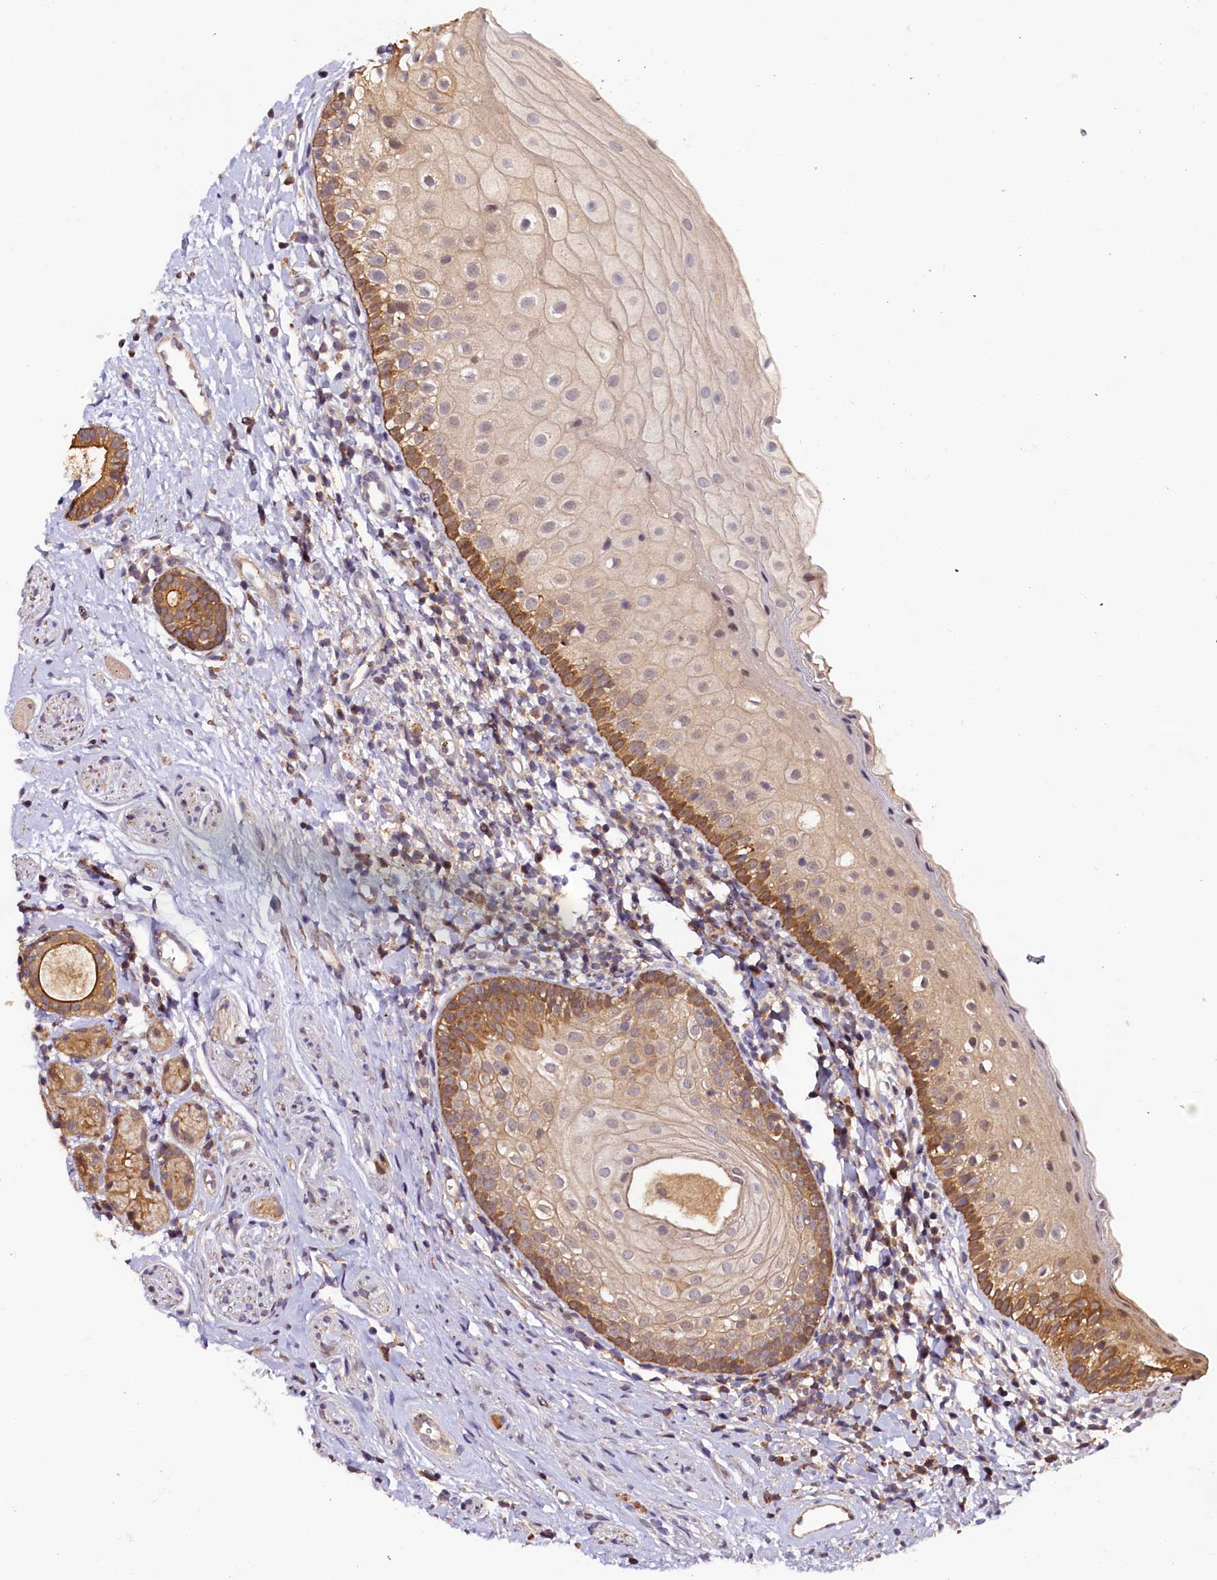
{"staining": {"intensity": "moderate", "quantity": "25%-75%", "location": "cytoplasmic/membranous"}, "tissue": "oral mucosa", "cell_type": "Squamous epithelial cells", "image_type": "normal", "snomed": [{"axis": "morphology", "description": "Normal tissue, NOS"}, {"axis": "topography", "description": "Oral tissue"}], "caption": "Oral mucosa stained with a brown dye shows moderate cytoplasmic/membranous positive expression in approximately 25%-75% of squamous epithelial cells.", "gene": "DOHH", "patient": {"sex": "male", "age": 46}}